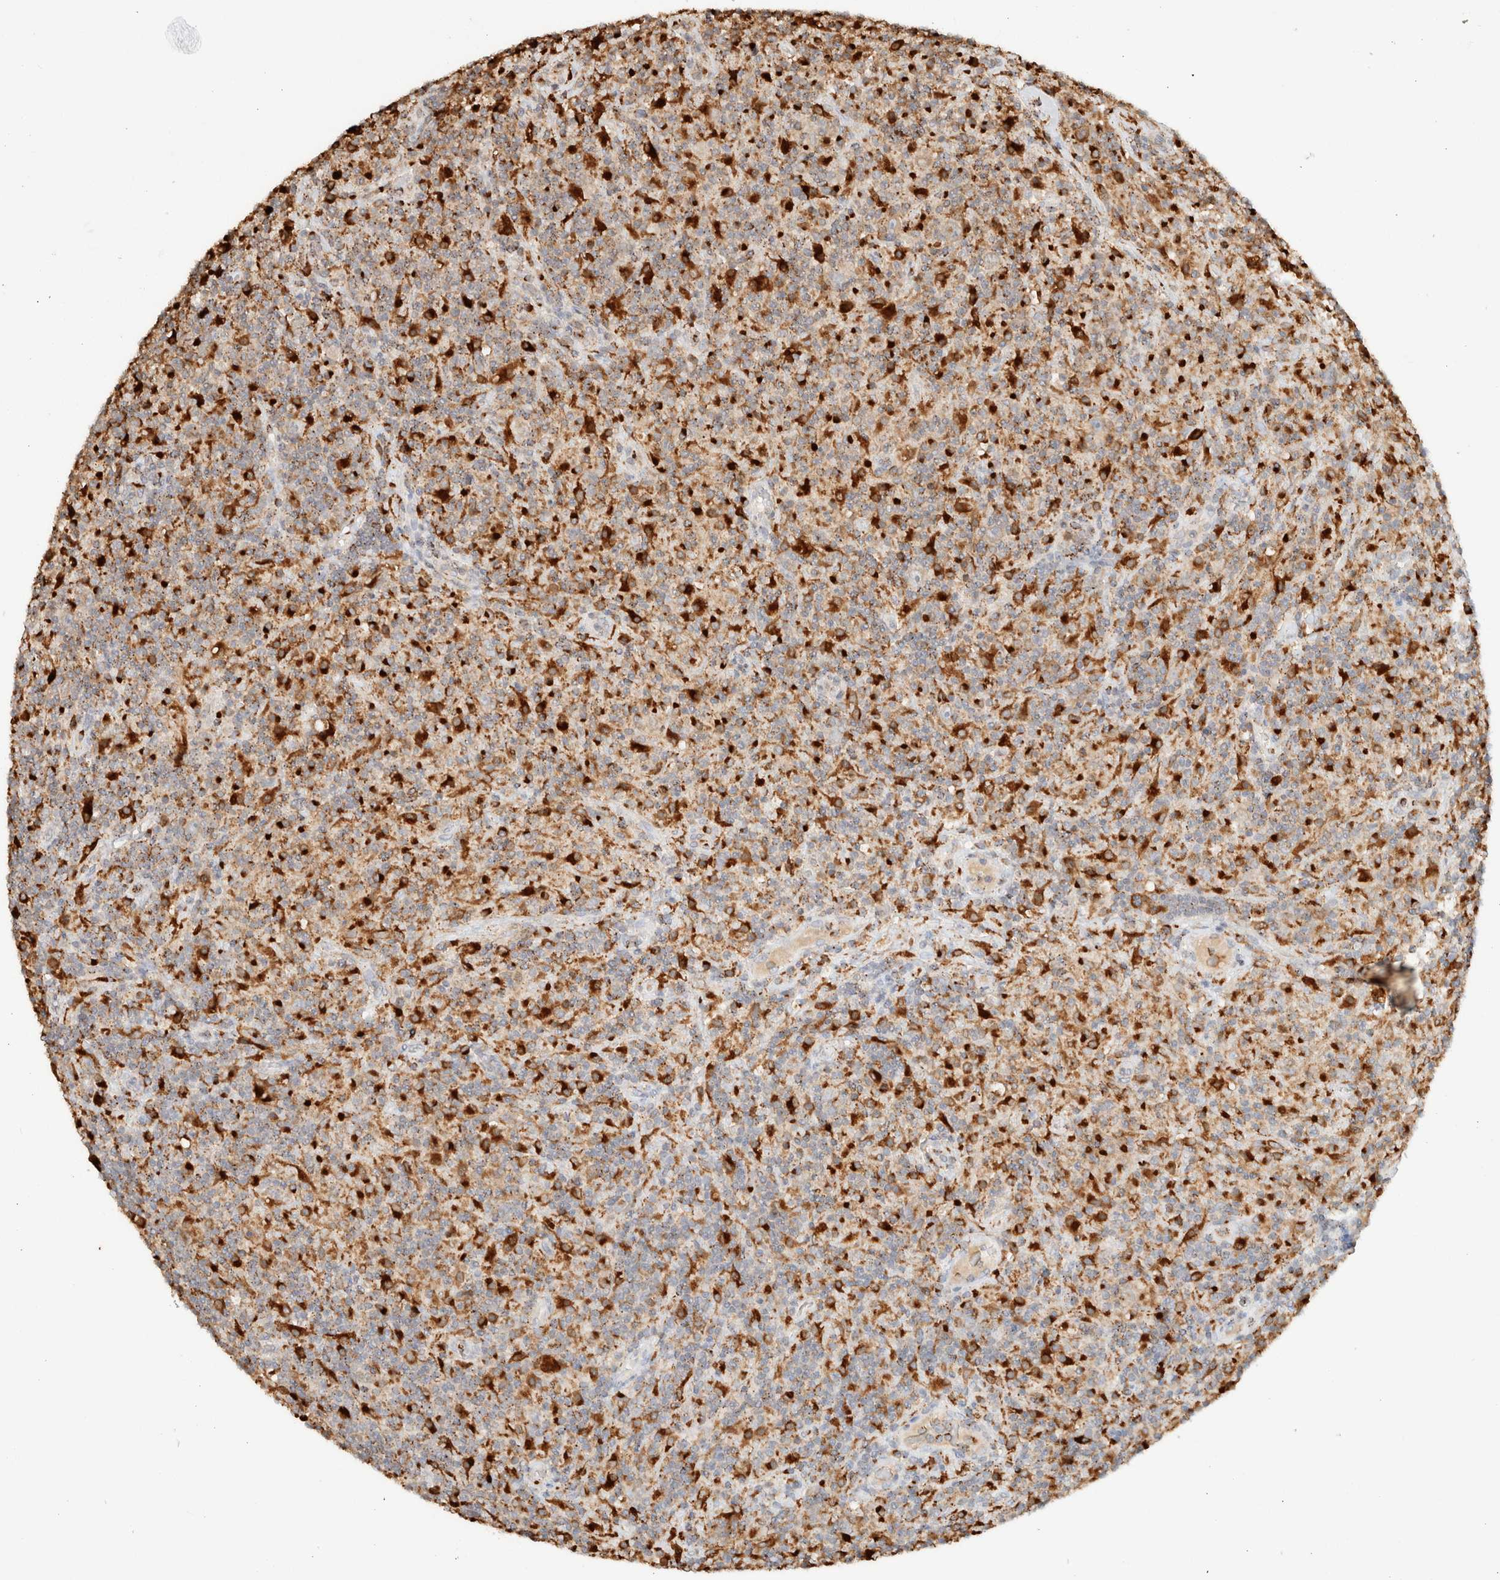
{"staining": {"intensity": "weak", "quantity": "25%-75%", "location": "cytoplasmic/membranous"}, "tissue": "lymphoma", "cell_type": "Tumor cells", "image_type": "cancer", "snomed": [{"axis": "morphology", "description": "Hodgkin's disease, NOS"}, {"axis": "topography", "description": "Lymph node"}], "caption": "A brown stain highlights weak cytoplasmic/membranous staining of a protein in lymphoma tumor cells.", "gene": "CTSC", "patient": {"sex": "male", "age": 70}}